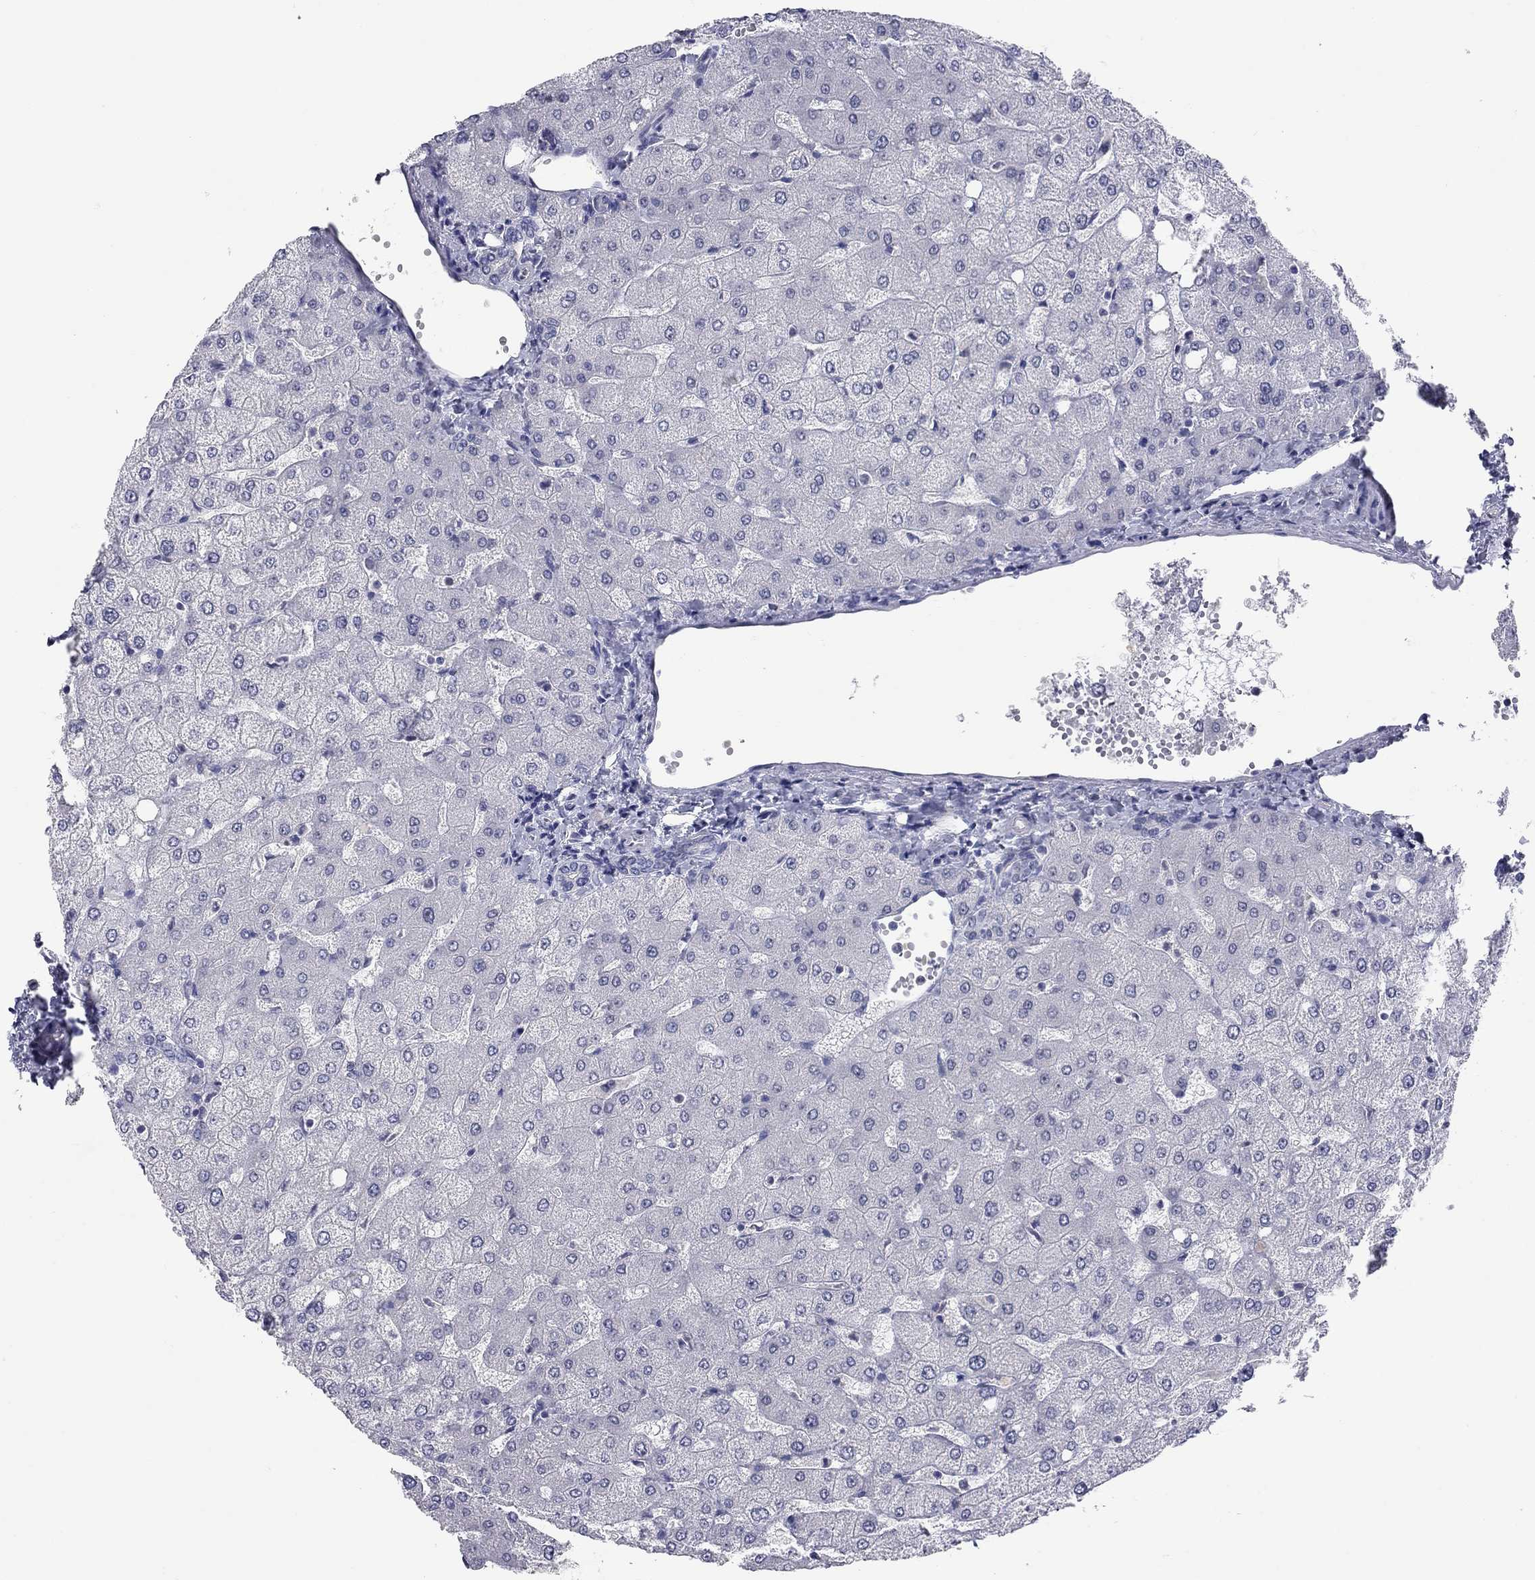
{"staining": {"intensity": "negative", "quantity": "none", "location": "none"}, "tissue": "liver", "cell_type": "Cholangiocytes", "image_type": "normal", "snomed": [{"axis": "morphology", "description": "Normal tissue, NOS"}, {"axis": "topography", "description": "Liver"}], "caption": "Protein analysis of benign liver reveals no significant expression in cholangiocytes. Nuclei are stained in blue.", "gene": "SHOC2", "patient": {"sex": "female", "age": 54}}